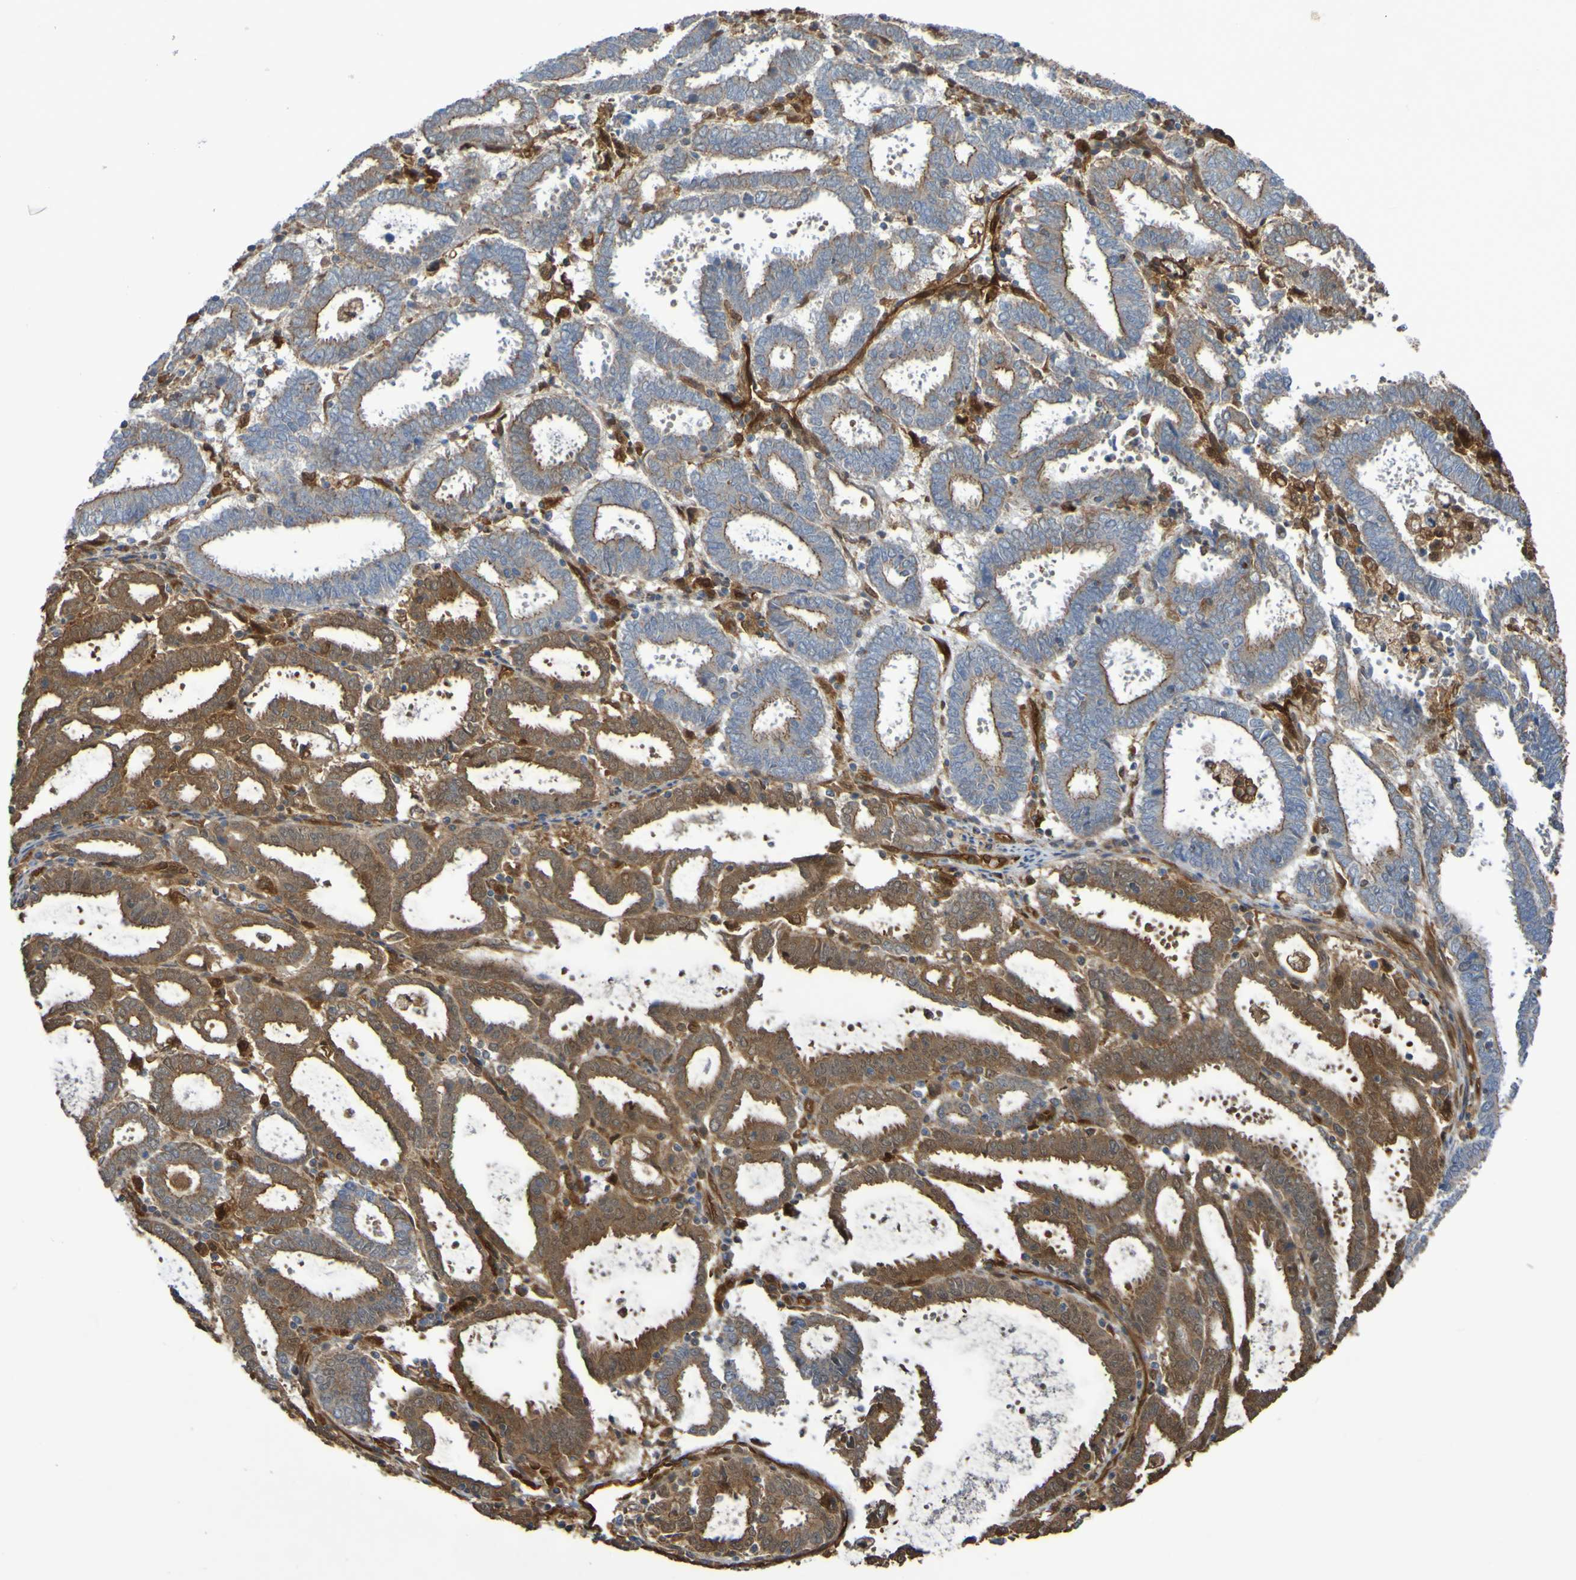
{"staining": {"intensity": "moderate", "quantity": "25%-75%", "location": "cytoplasmic/membranous"}, "tissue": "endometrial cancer", "cell_type": "Tumor cells", "image_type": "cancer", "snomed": [{"axis": "morphology", "description": "Adenocarcinoma, NOS"}, {"axis": "topography", "description": "Uterus"}], "caption": "IHC histopathology image of neoplastic tissue: adenocarcinoma (endometrial) stained using immunohistochemistry demonstrates medium levels of moderate protein expression localized specifically in the cytoplasmic/membranous of tumor cells, appearing as a cytoplasmic/membranous brown color.", "gene": "SERPINB6", "patient": {"sex": "female", "age": 83}}